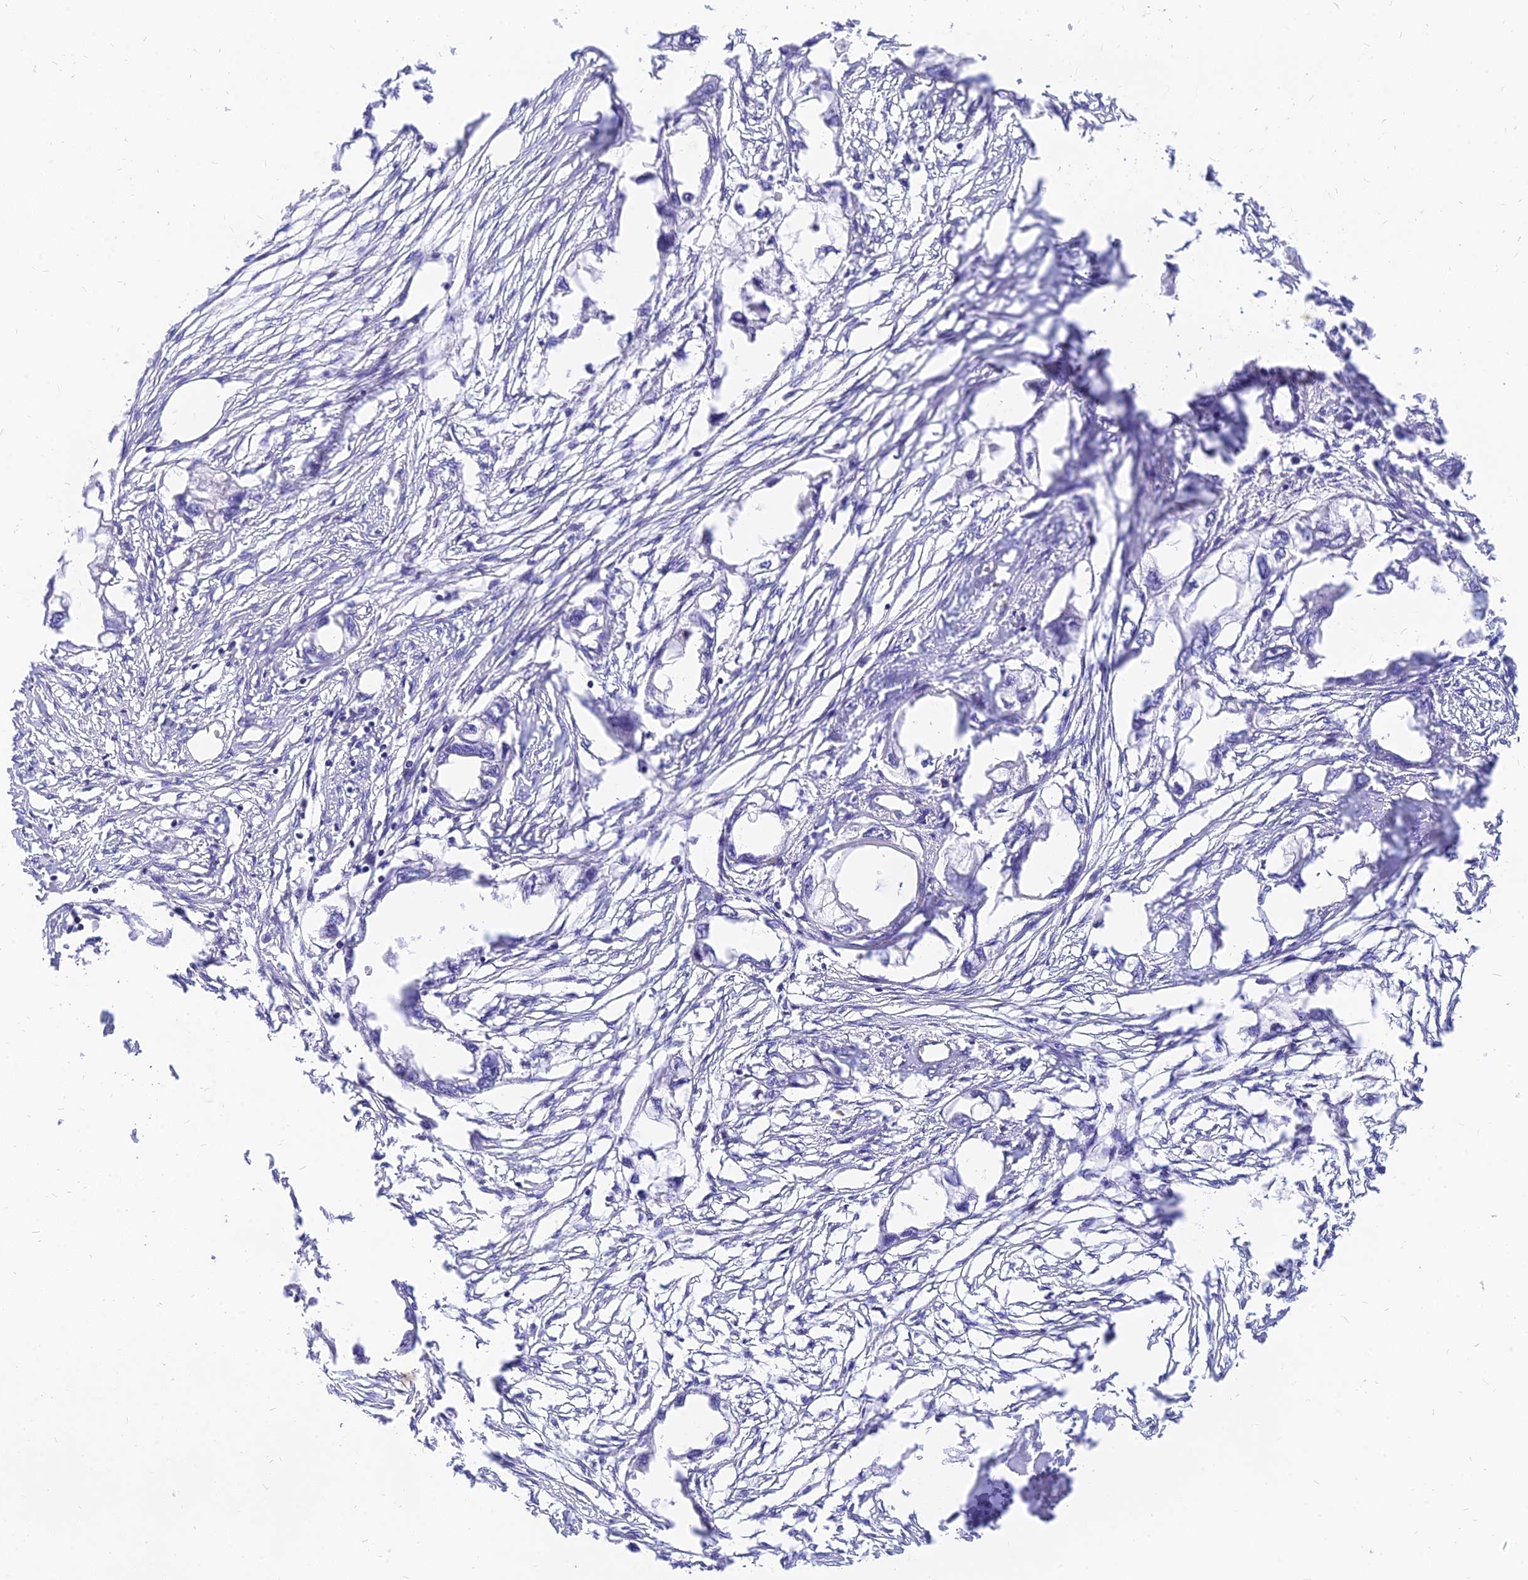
{"staining": {"intensity": "negative", "quantity": "none", "location": "none"}, "tissue": "endometrial cancer", "cell_type": "Tumor cells", "image_type": "cancer", "snomed": [{"axis": "morphology", "description": "Adenocarcinoma, NOS"}, {"axis": "morphology", "description": "Adenocarcinoma, metastatic, NOS"}, {"axis": "topography", "description": "Adipose tissue"}, {"axis": "topography", "description": "Endometrium"}], "caption": "Human metastatic adenocarcinoma (endometrial) stained for a protein using immunohistochemistry (IHC) reveals no staining in tumor cells.", "gene": "TMEM161B", "patient": {"sex": "female", "age": 67}}